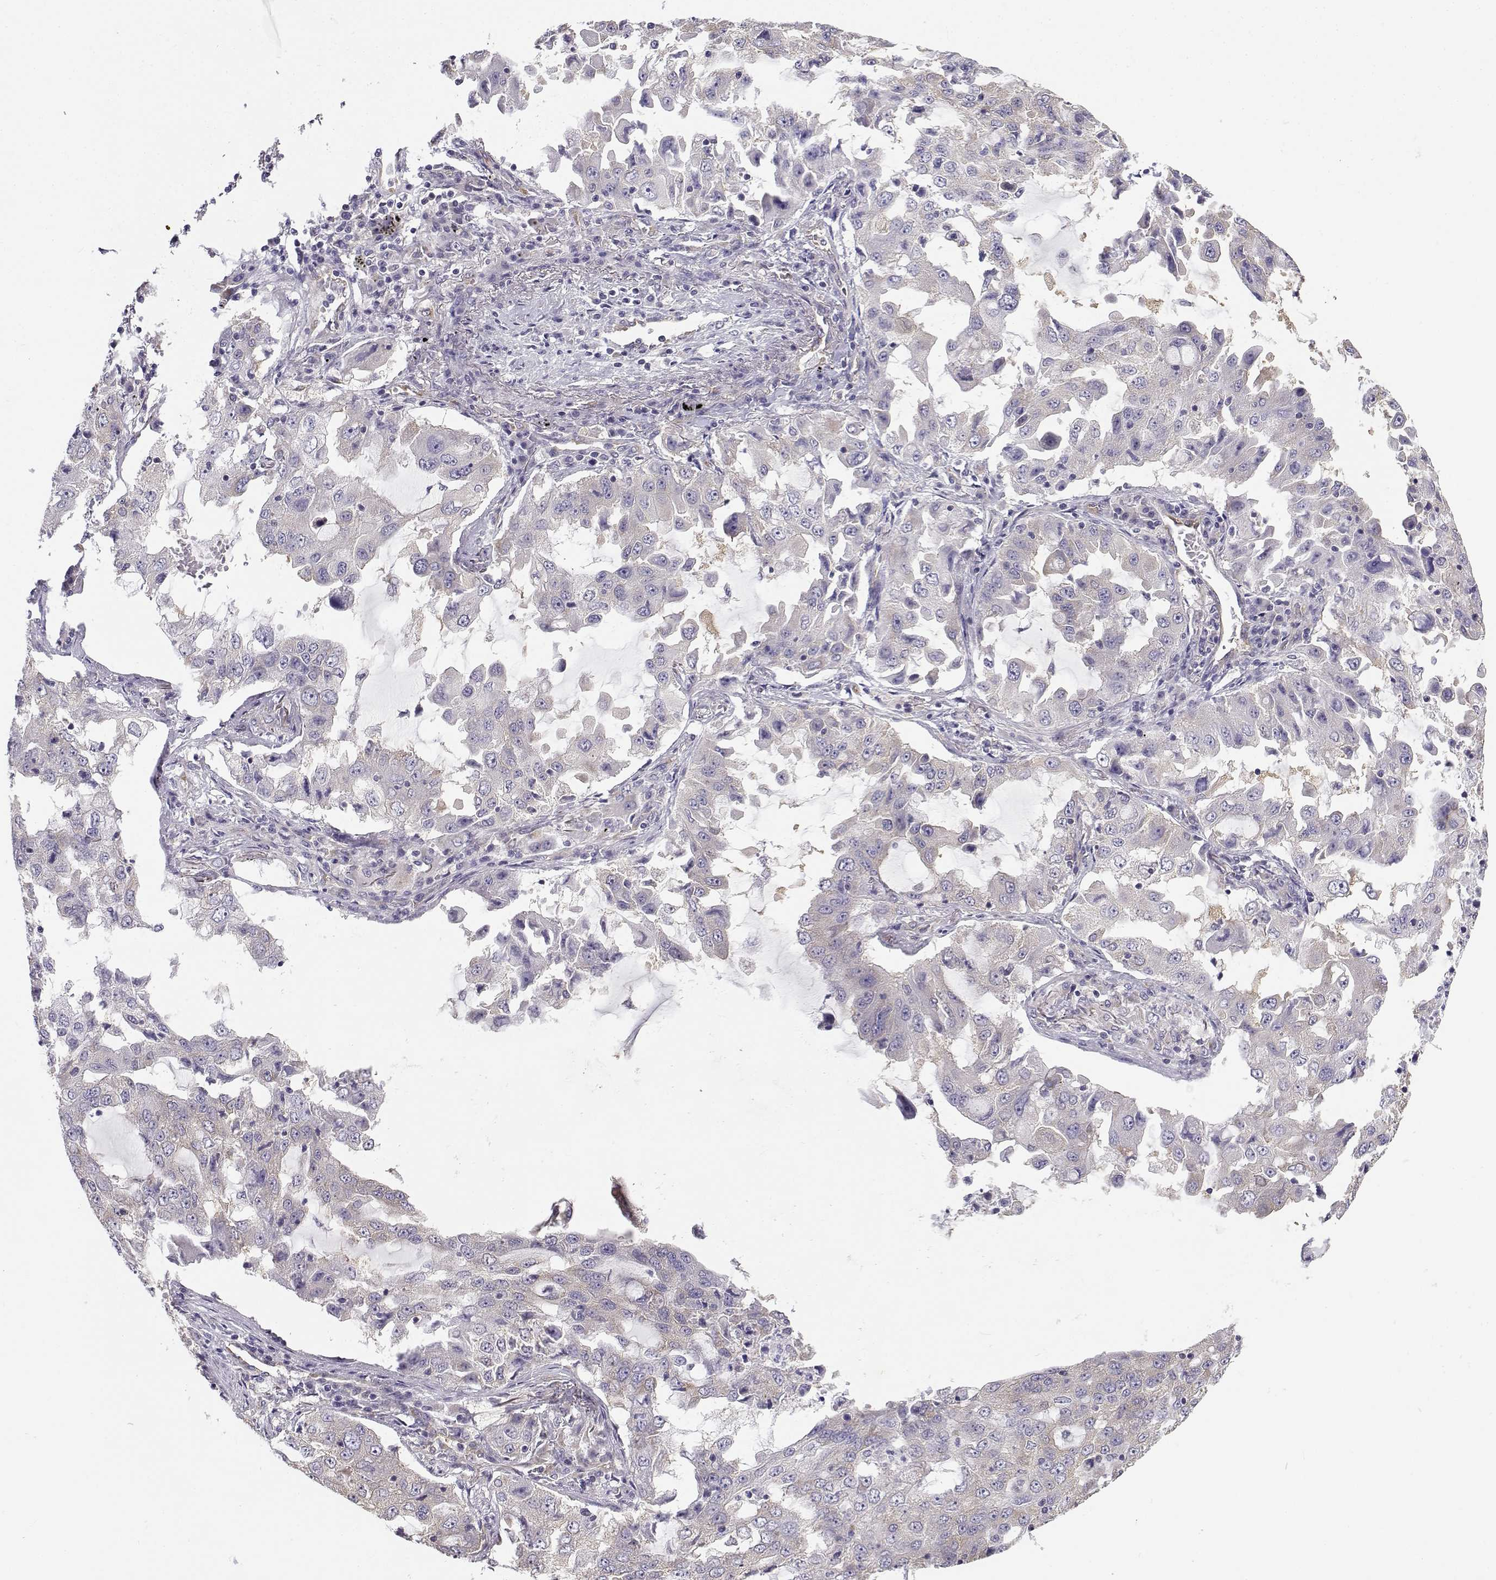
{"staining": {"intensity": "negative", "quantity": "none", "location": "none"}, "tissue": "lung cancer", "cell_type": "Tumor cells", "image_type": "cancer", "snomed": [{"axis": "morphology", "description": "Adenocarcinoma, NOS"}, {"axis": "topography", "description": "Lung"}], "caption": "Histopathology image shows no protein positivity in tumor cells of lung adenocarcinoma tissue.", "gene": "BEND6", "patient": {"sex": "female", "age": 61}}